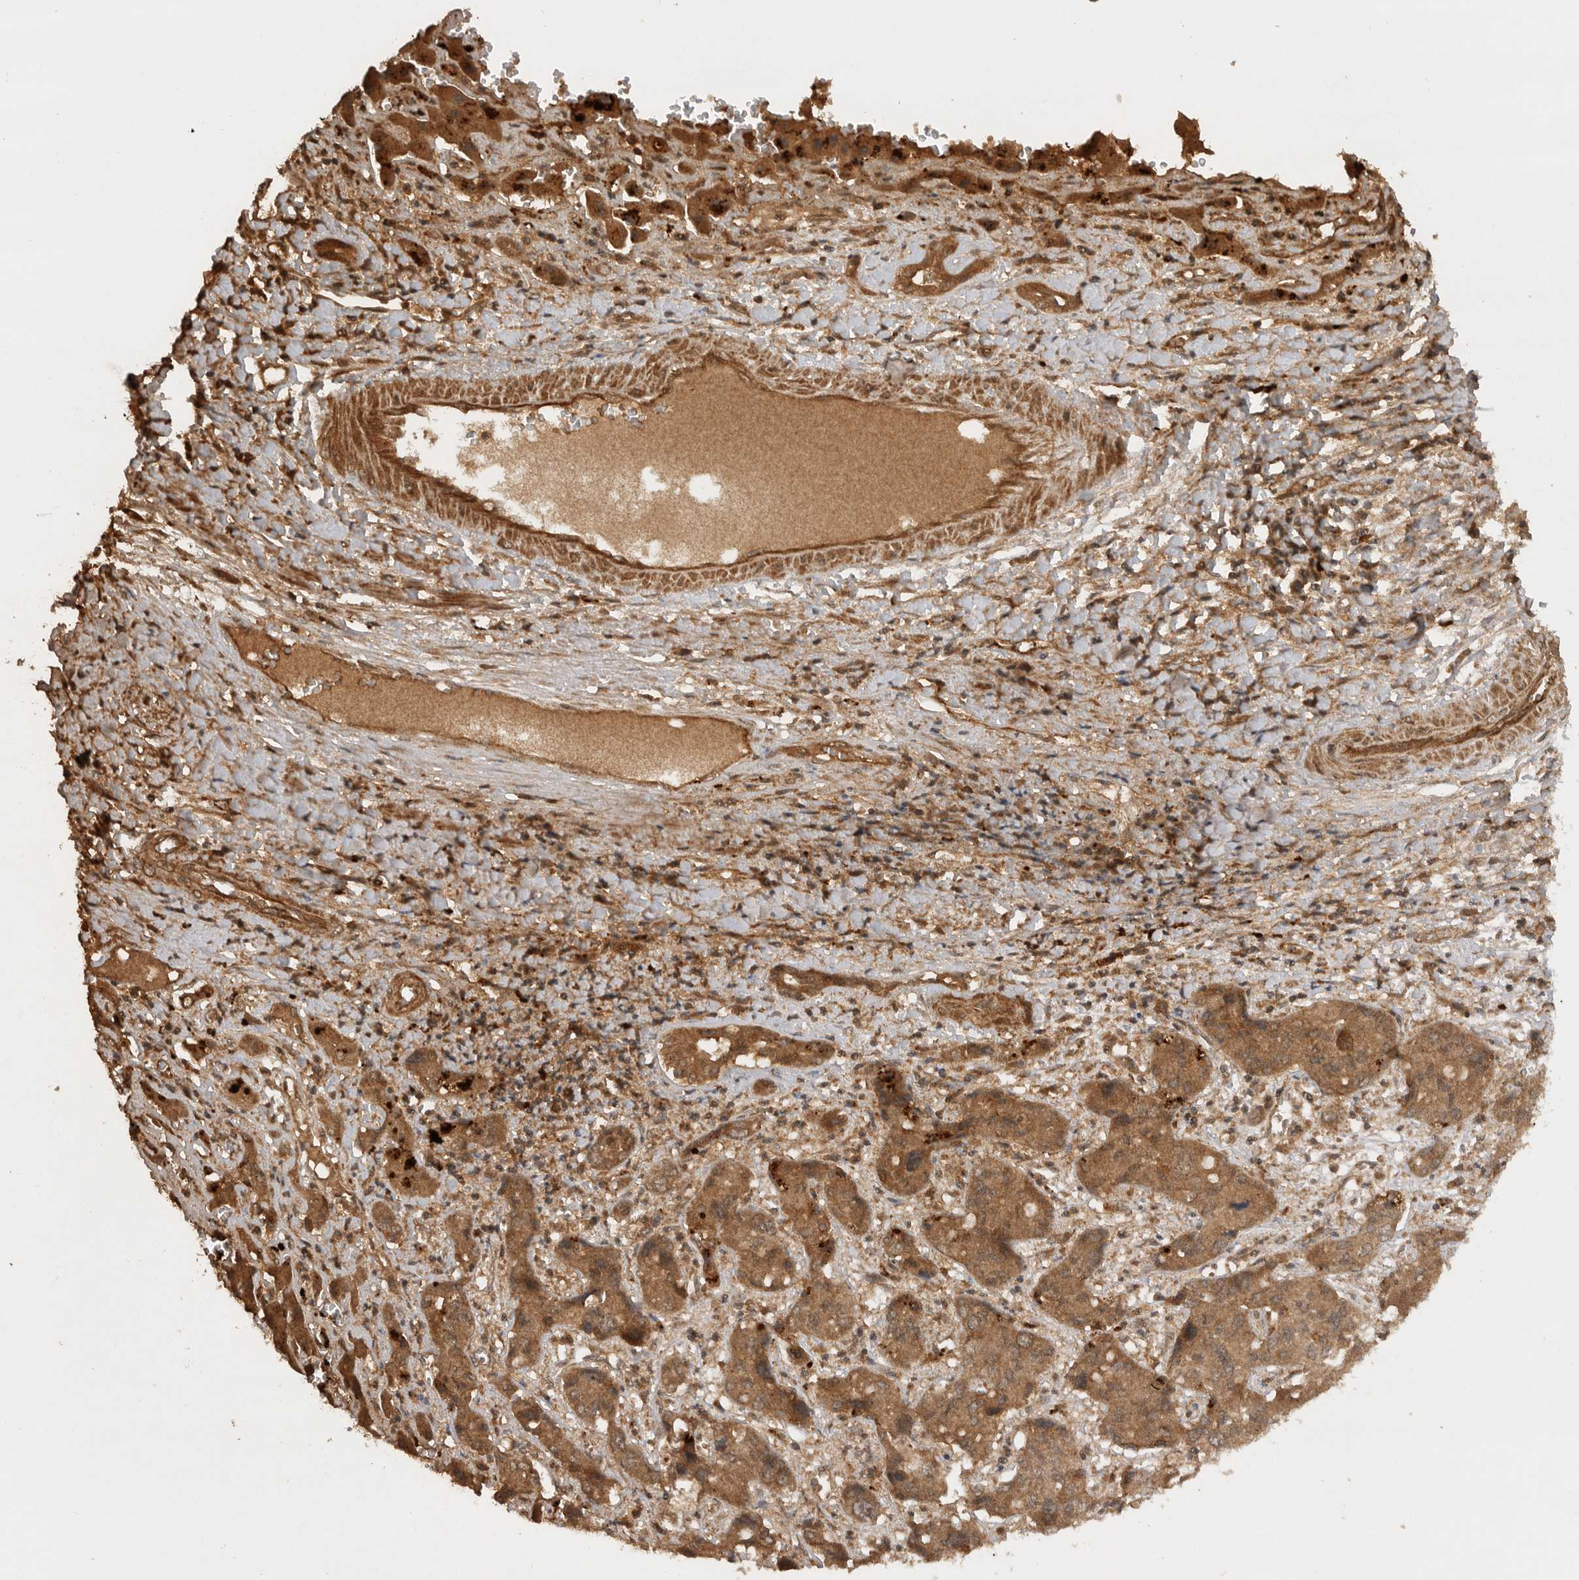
{"staining": {"intensity": "moderate", "quantity": ">75%", "location": "cytoplasmic/membranous"}, "tissue": "liver cancer", "cell_type": "Tumor cells", "image_type": "cancer", "snomed": [{"axis": "morphology", "description": "Cholangiocarcinoma"}, {"axis": "topography", "description": "Liver"}], "caption": "Human liver cholangiocarcinoma stained with a brown dye shows moderate cytoplasmic/membranous positive expression in about >75% of tumor cells.", "gene": "PRDX4", "patient": {"sex": "male", "age": 67}}